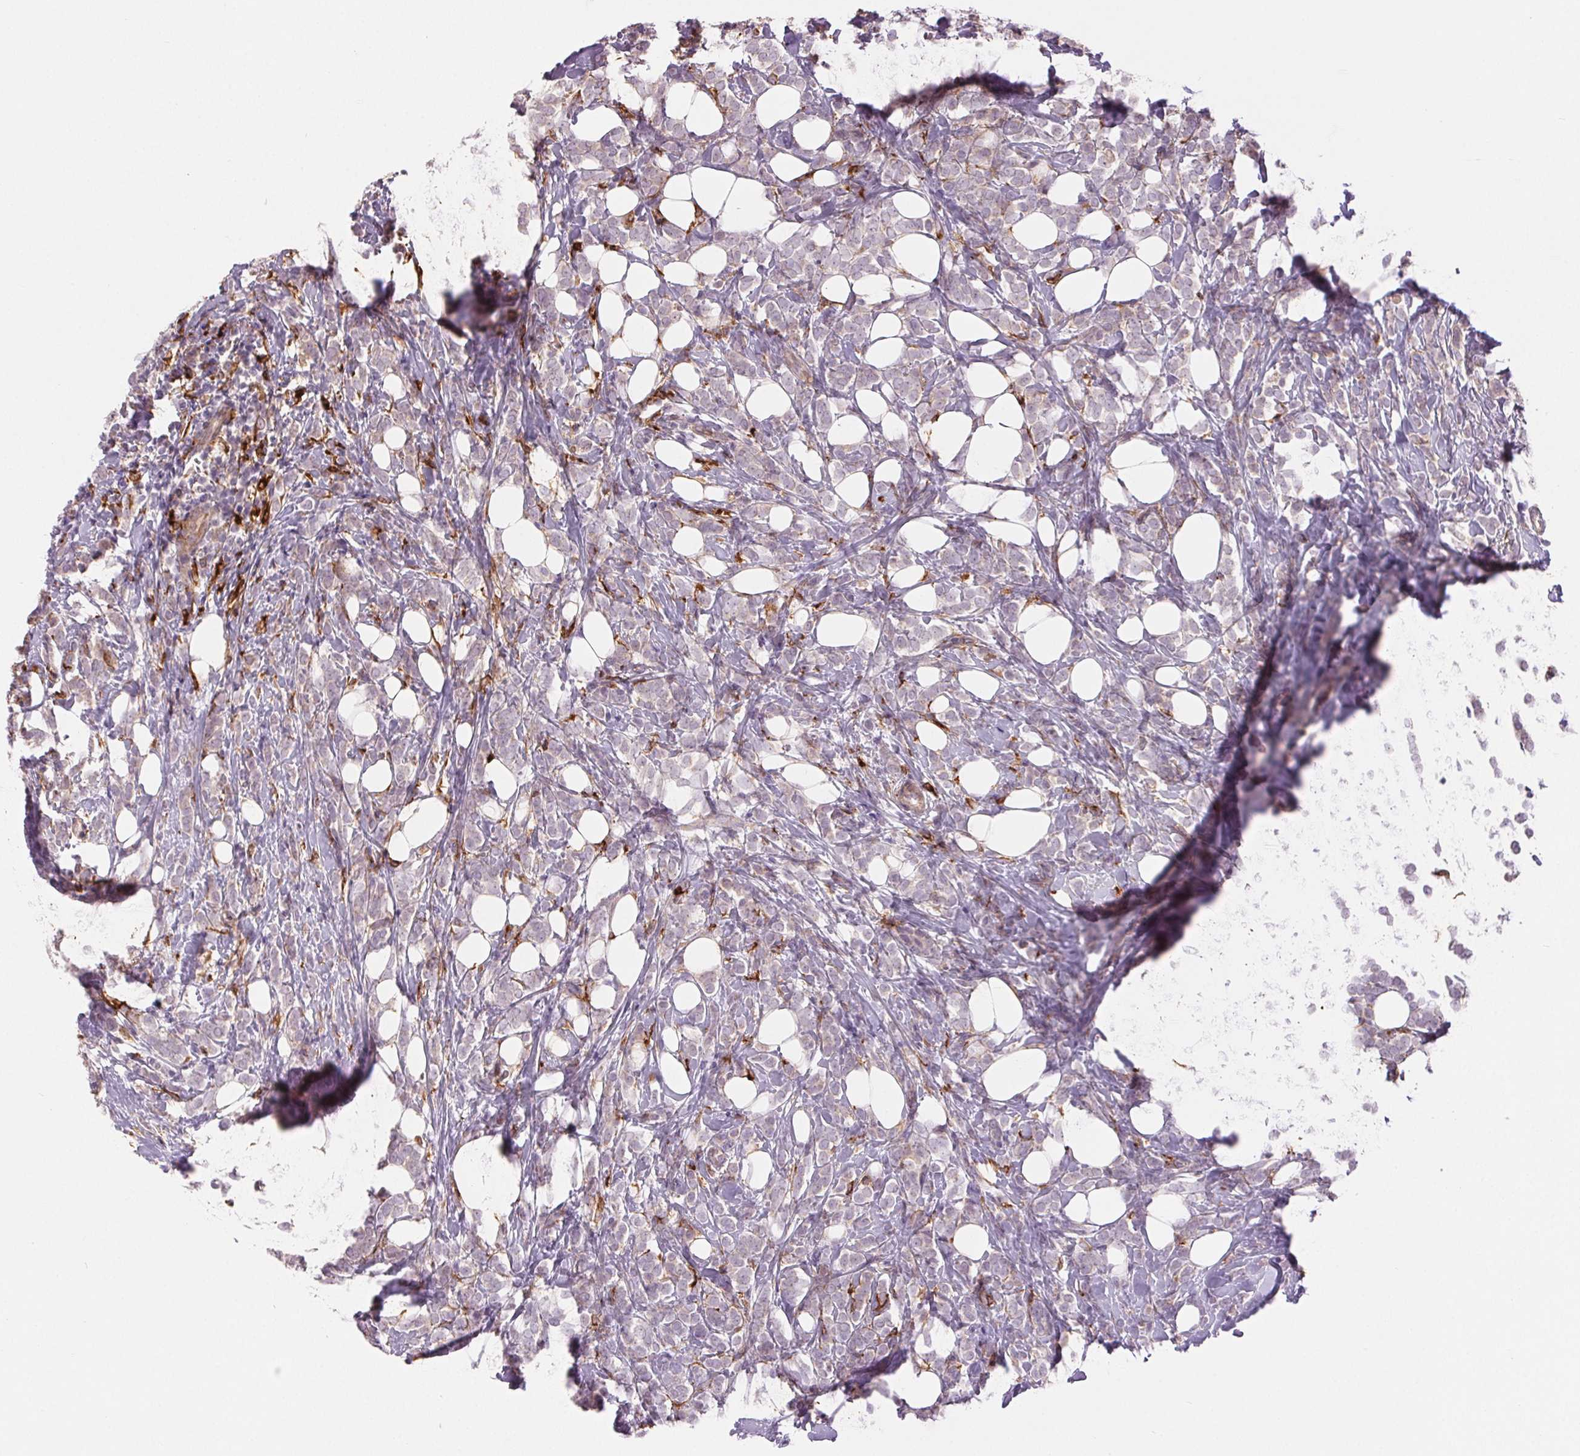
{"staining": {"intensity": "negative", "quantity": "none", "location": "none"}, "tissue": "breast cancer", "cell_type": "Tumor cells", "image_type": "cancer", "snomed": [{"axis": "morphology", "description": "Lobular carcinoma"}, {"axis": "topography", "description": "Breast"}], "caption": "Breast cancer (lobular carcinoma) stained for a protein using immunohistochemistry exhibits no expression tumor cells.", "gene": "METTL17", "patient": {"sex": "female", "age": 49}}